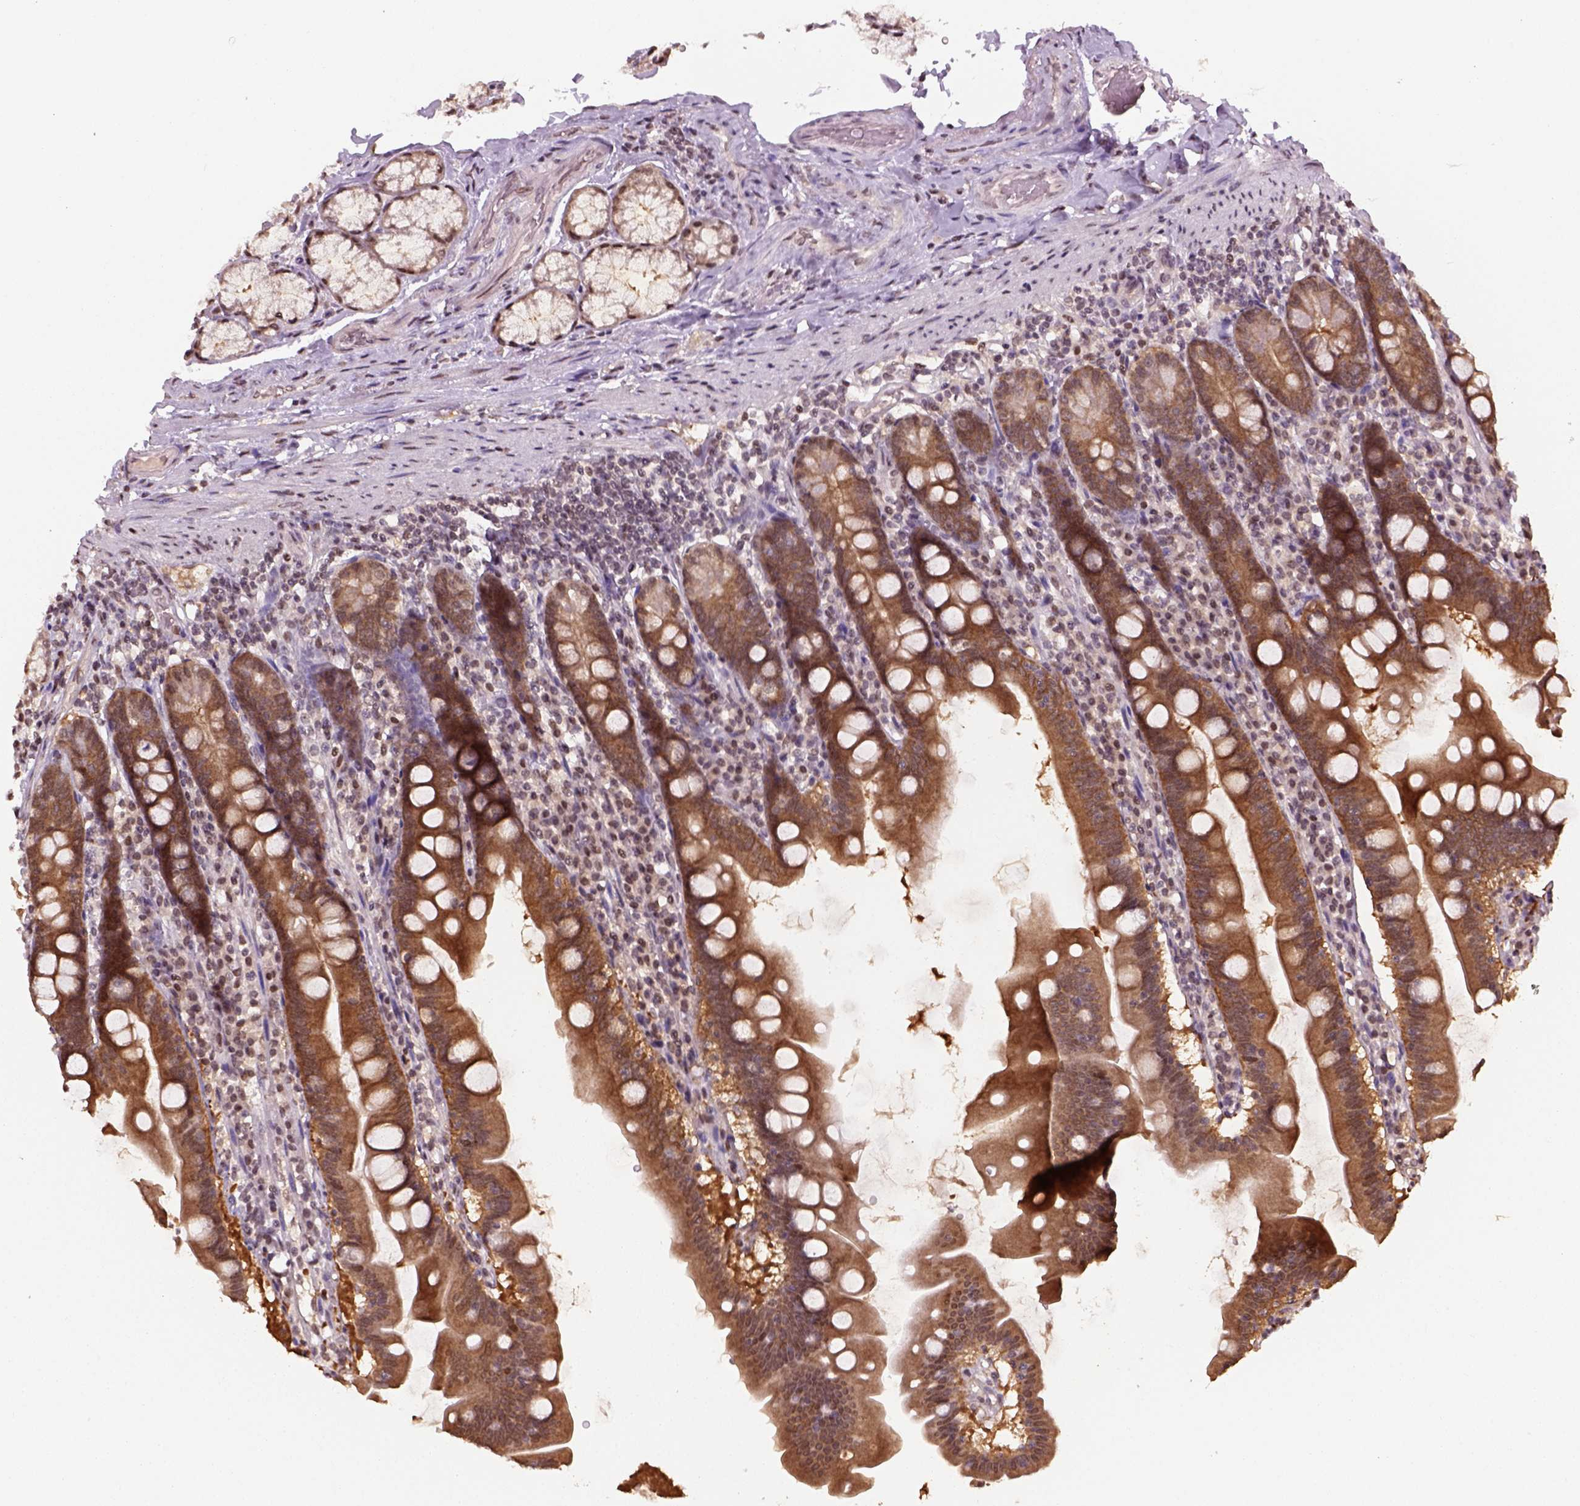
{"staining": {"intensity": "strong", "quantity": ">75%", "location": "cytoplasmic/membranous,nuclear"}, "tissue": "duodenum", "cell_type": "Glandular cells", "image_type": "normal", "snomed": [{"axis": "morphology", "description": "Normal tissue, NOS"}, {"axis": "topography", "description": "Duodenum"}], "caption": "IHC histopathology image of normal duodenum stained for a protein (brown), which exhibits high levels of strong cytoplasmic/membranous,nuclear staining in approximately >75% of glandular cells.", "gene": "GOT1", "patient": {"sex": "female", "age": 67}}